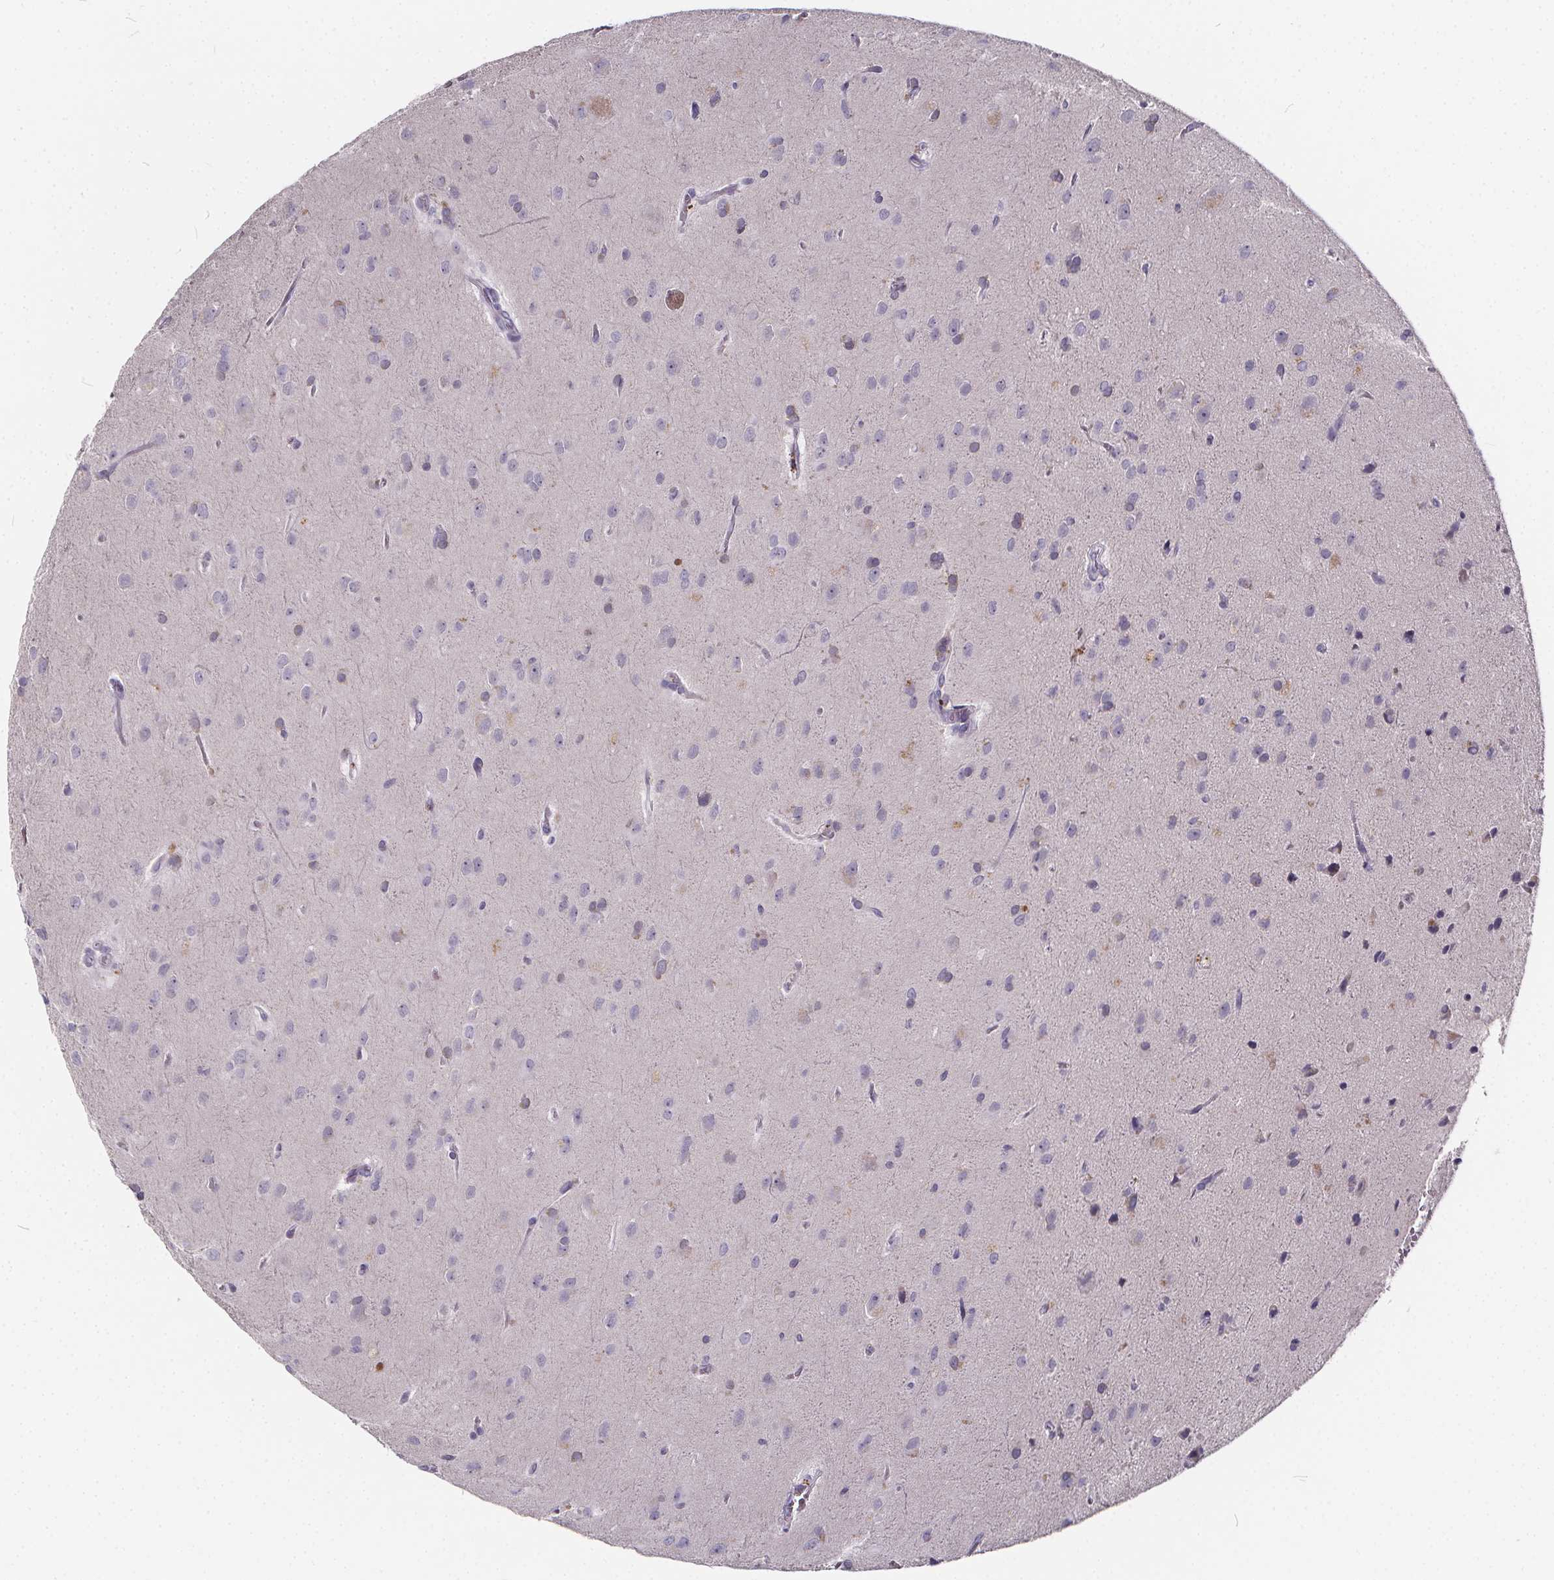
{"staining": {"intensity": "negative", "quantity": "none", "location": "none"}, "tissue": "glioma", "cell_type": "Tumor cells", "image_type": "cancer", "snomed": [{"axis": "morphology", "description": "Glioma, malignant, Low grade"}, {"axis": "topography", "description": "Brain"}], "caption": "The histopathology image demonstrates no significant positivity in tumor cells of malignant glioma (low-grade). The staining is performed using DAB brown chromogen with nuclei counter-stained in using hematoxylin.", "gene": "SPEF2", "patient": {"sex": "male", "age": 58}}